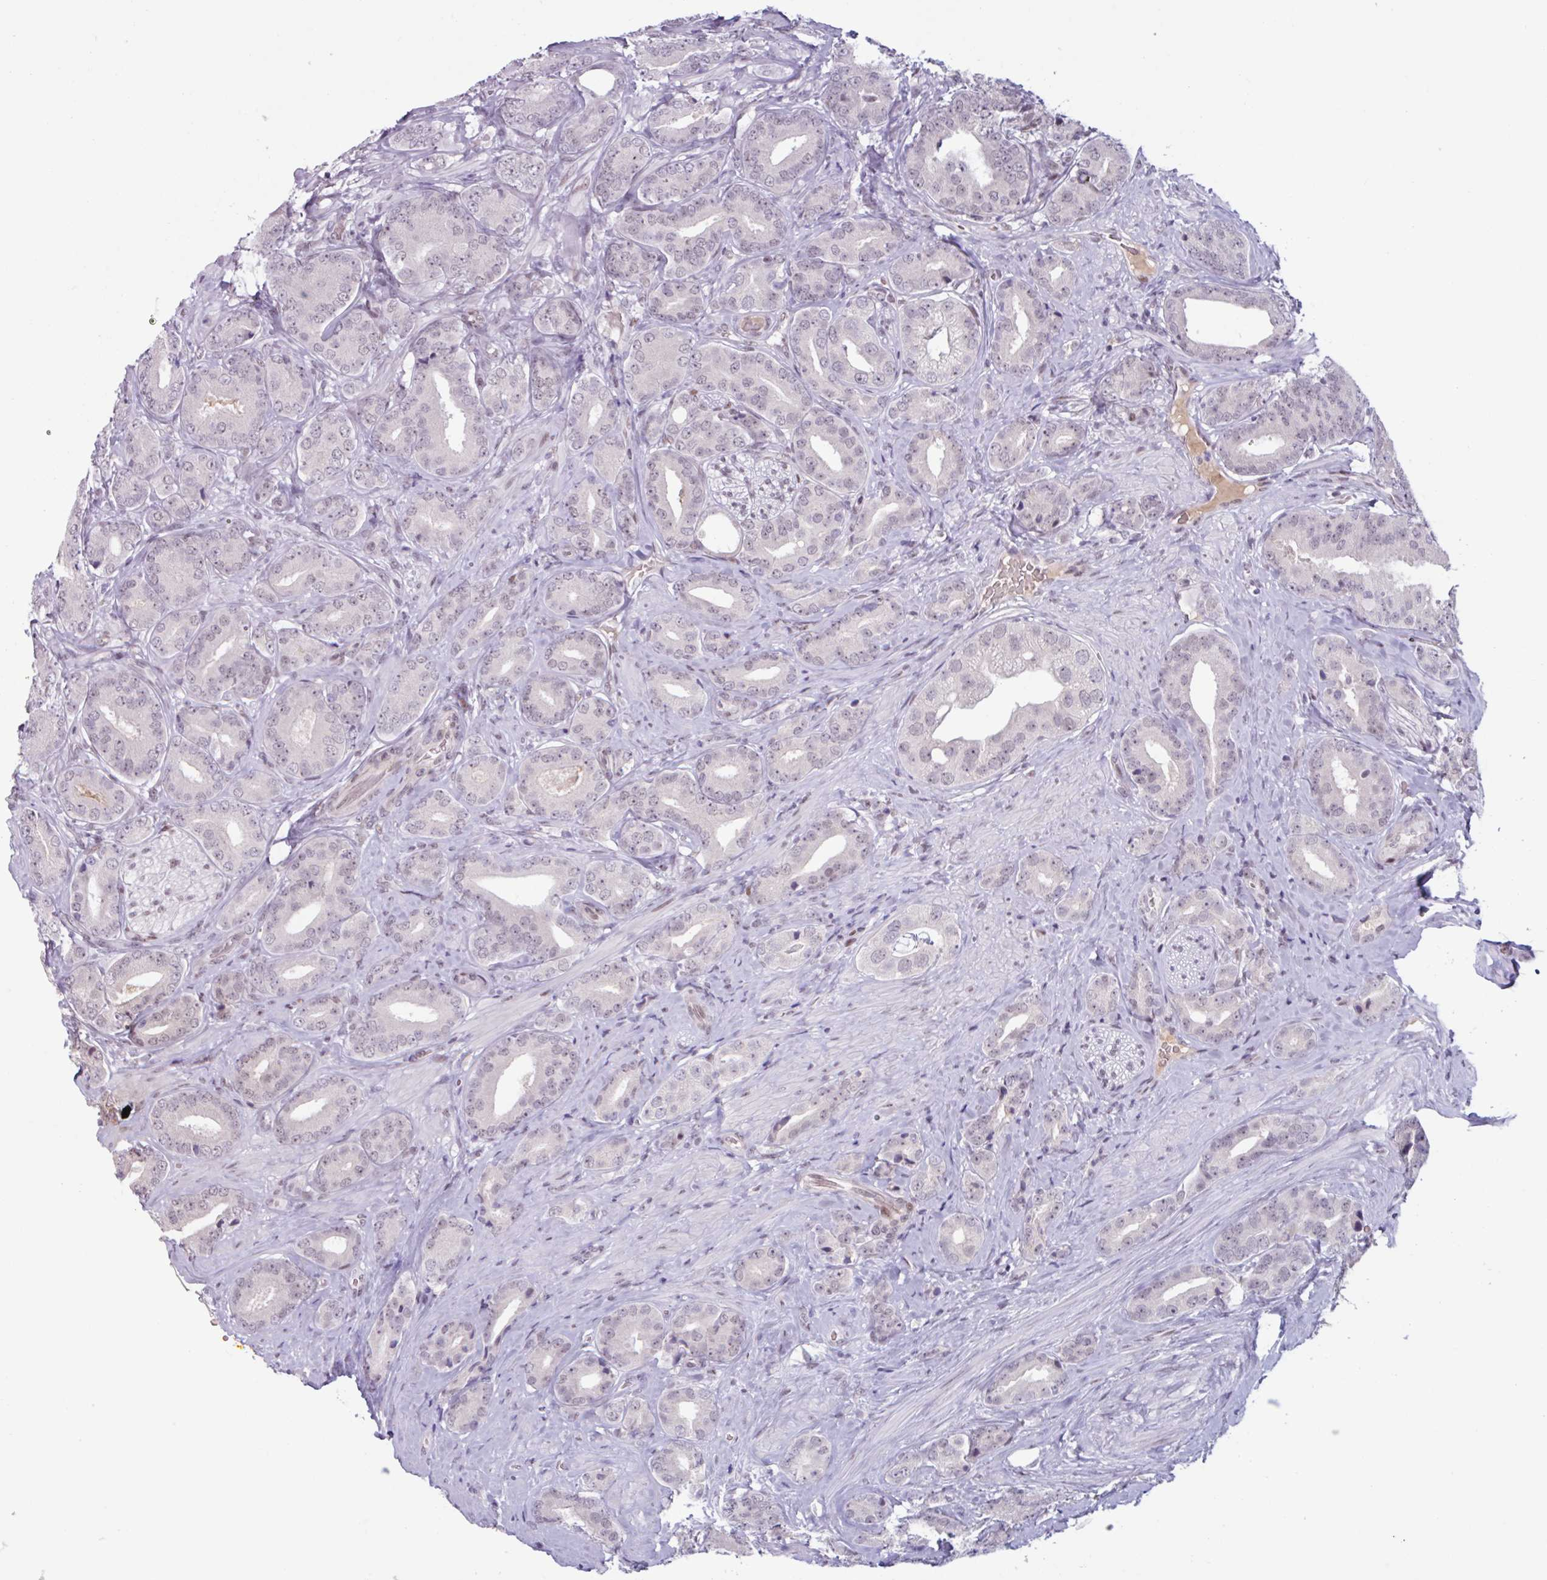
{"staining": {"intensity": "negative", "quantity": "none", "location": "none"}, "tissue": "prostate cancer", "cell_type": "Tumor cells", "image_type": "cancer", "snomed": [{"axis": "morphology", "description": "Adenocarcinoma, High grade"}, {"axis": "topography", "description": "Prostate"}], "caption": "Adenocarcinoma (high-grade) (prostate) stained for a protein using immunohistochemistry reveals no positivity tumor cells.", "gene": "ZNF575", "patient": {"sex": "male", "age": 63}}